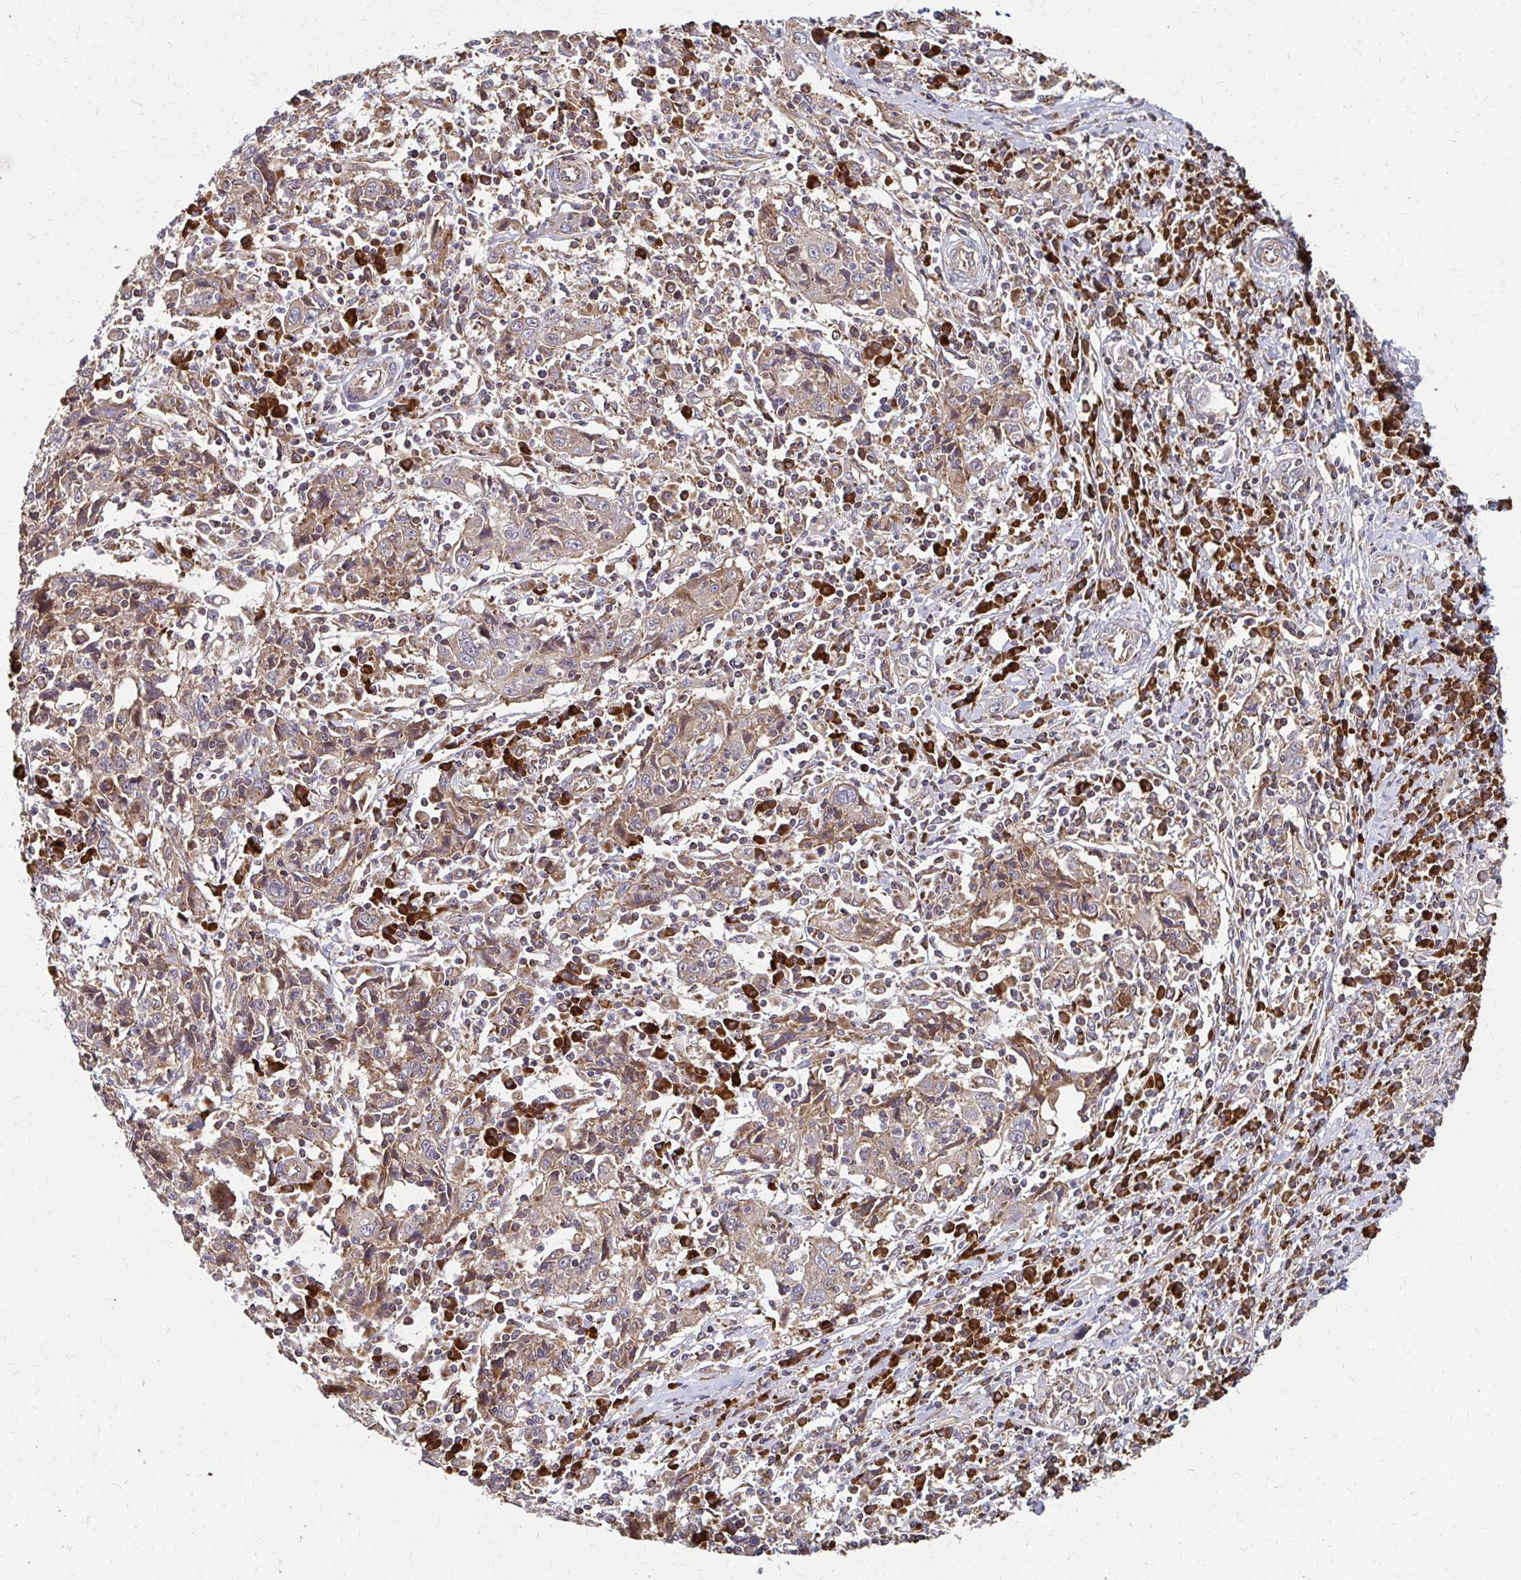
{"staining": {"intensity": "moderate", "quantity": ">75%", "location": "cytoplasmic/membranous"}, "tissue": "cervical cancer", "cell_type": "Tumor cells", "image_type": "cancer", "snomed": [{"axis": "morphology", "description": "Squamous cell carcinoma, NOS"}, {"axis": "topography", "description": "Cervix"}], "caption": "Approximately >75% of tumor cells in cervical cancer (squamous cell carcinoma) exhibit moderate cytoplasmic/membranous protein positivity as visualized by brown immunohistochemical staining.", "gene": "EEF2", "patient": {"sex": "female", "age": 46}}